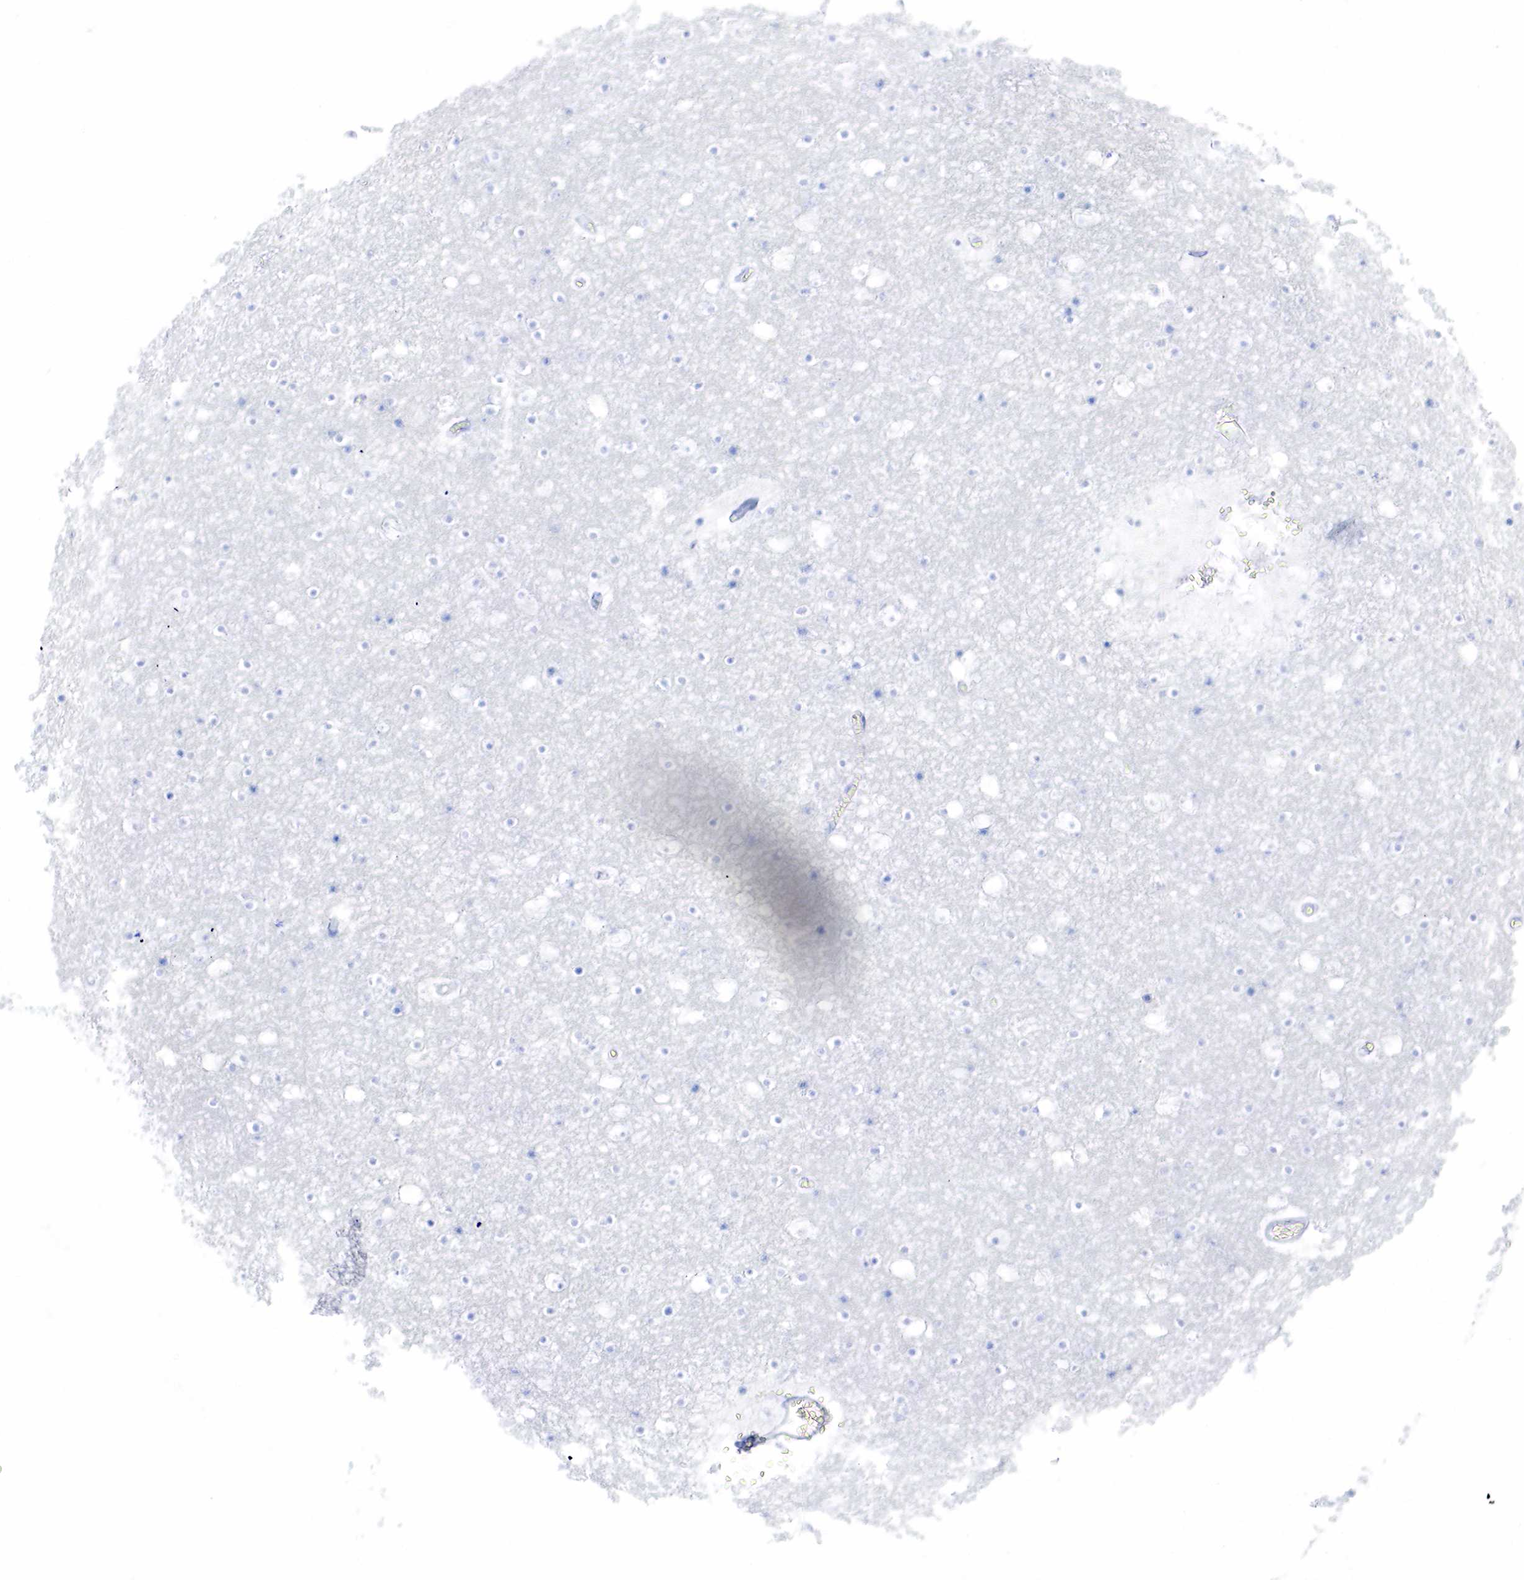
{"staining": {"intensity": "negative", "quantity": "none", "location": "none"}, "tissue": "caudate", "cell_type": "Glial cells", "image_type": "normal", "snomed": [{"axis": "morphology", "description": "Normal tissue, NOS"}, {"axis": "topography", "description": "Lateral ventricle wall"}], "caption": "Immunohistochemical staining of normal caudate displays no significant positivity in glial cells. (DAB (3,3'-diaminobenzidine) immunohistochemistry (IHC), high magnification).", "gene": "PTH", "patient": {"sex": "male", "age": 45}}